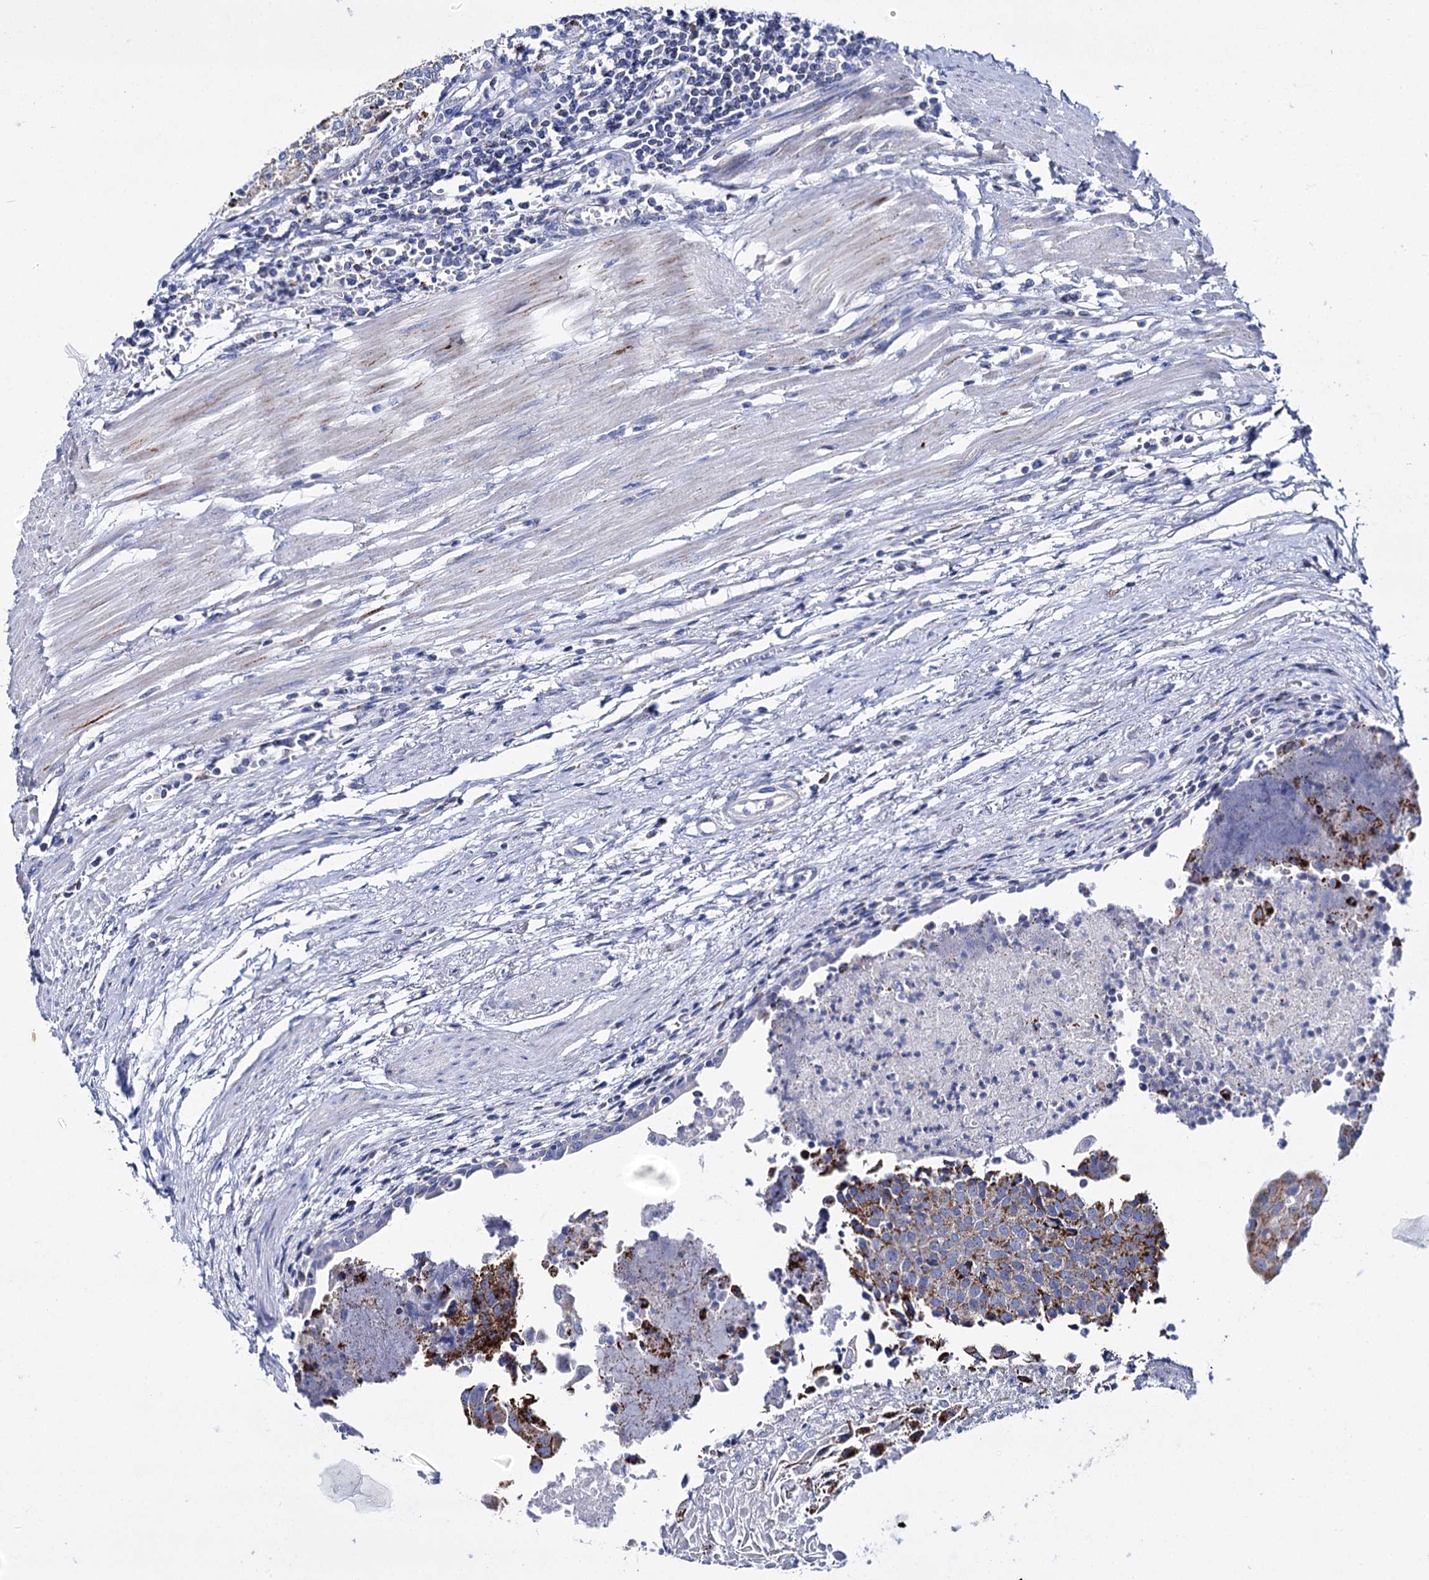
{"staining": {"intensity": "moderate", "quantity": ">75%", "location": "cytoplasmic/membranous"}, "tissue": "urothelial cancer", "cell_type": "Tumor cells", "image_type": "cancer", "snomed": [{"axis": "morphology", "description": "Urothelial carcinoma, High grade"}, {"axis": "topography", "description": "Urinary bladder"}], "caption": "Immunohistochemistry (DAB (3,3'-diaminobenzidine)) staining of high-grade urothelial carcinoma exhibits moderate cytoplasmic/membranous protein expression in approximately >75% of tumor cells.", "gene": "UBASH3B", "patient": {"sex": "female", "age": 85}}